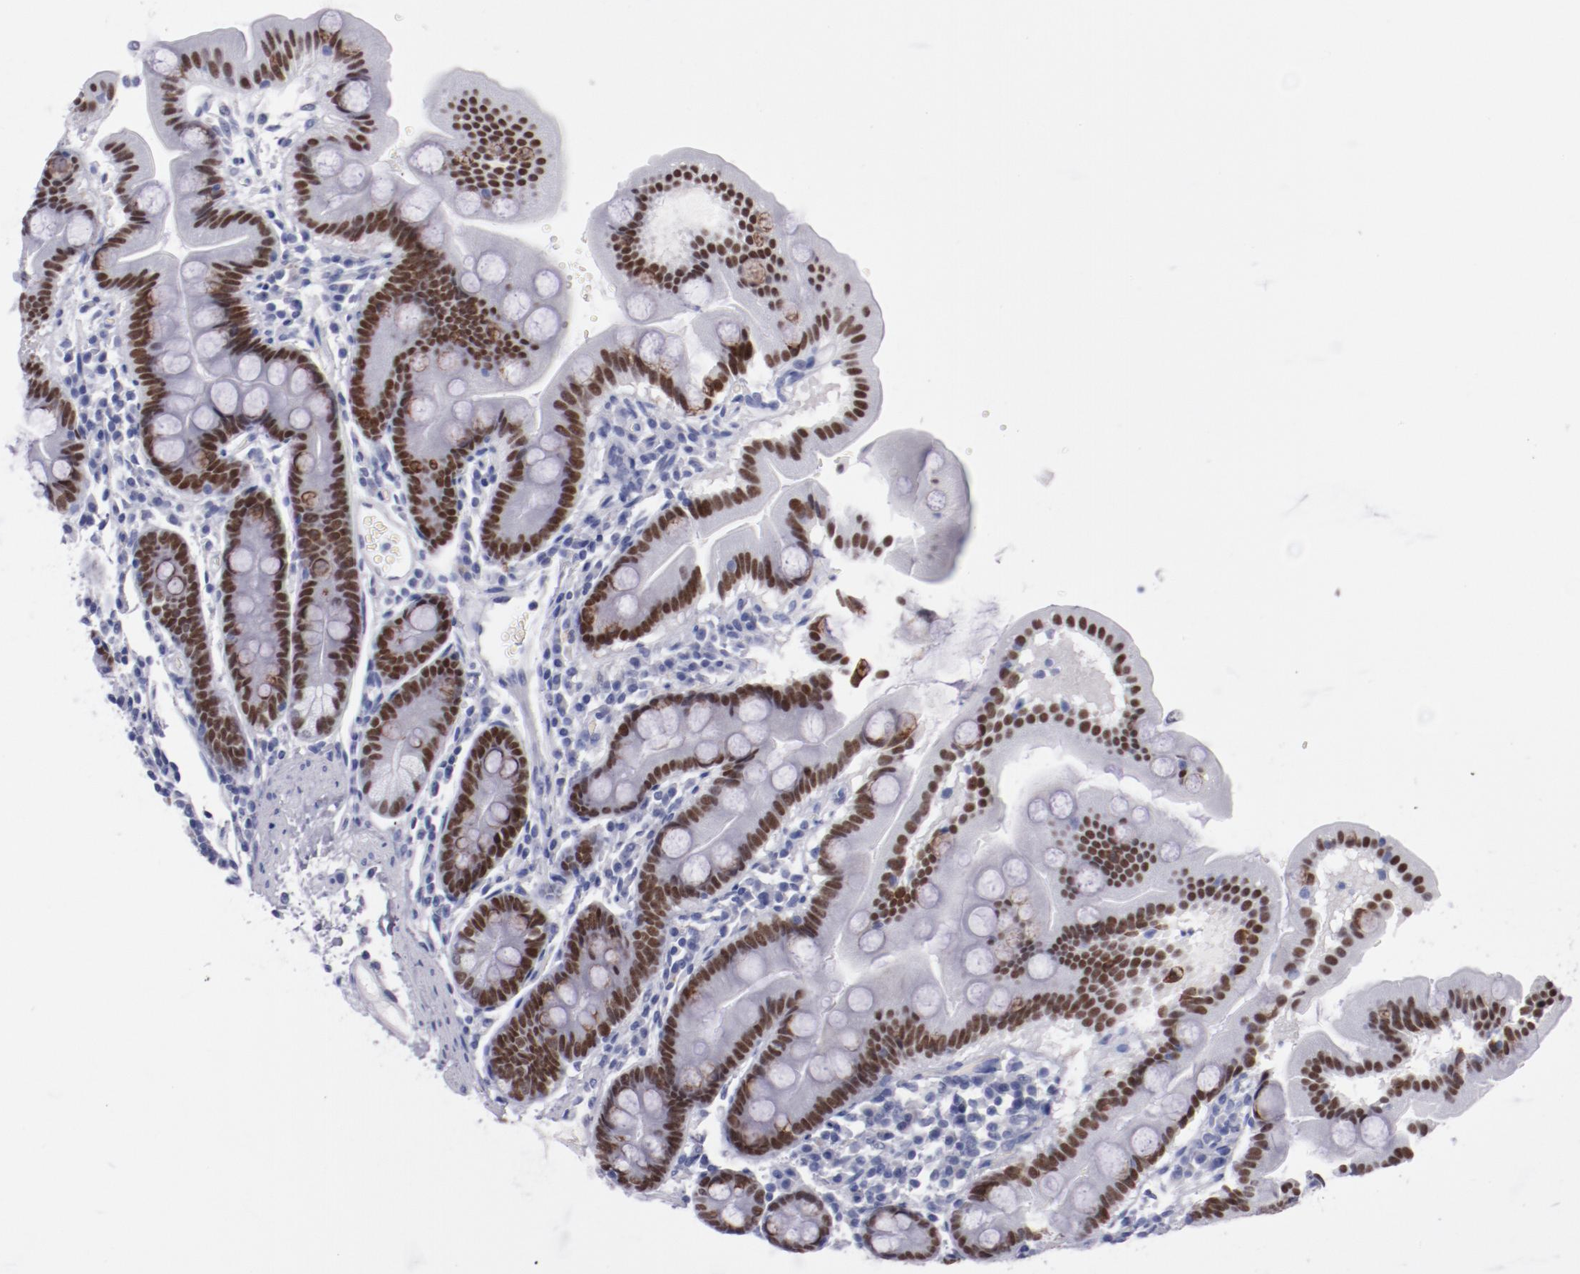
{"staining": {"intensity": "moderate", "quantity": ">75%", "location": "nuclear"}, "tissue": "duodenum", "cell_type": "Glandular cells", "image_type": "normal", "snomed": [{"axis": "morphology", "description": "Normal tissue, NOS"}, {"axis": "topography", "description": "Duodenum"}], "caption": "Glandular cells reveal moderate nuclear positivity in approximately >75% of cells in benign duodenum.", "gene": "HNF1B", "patient": {"sex": "male", "age": 50}}